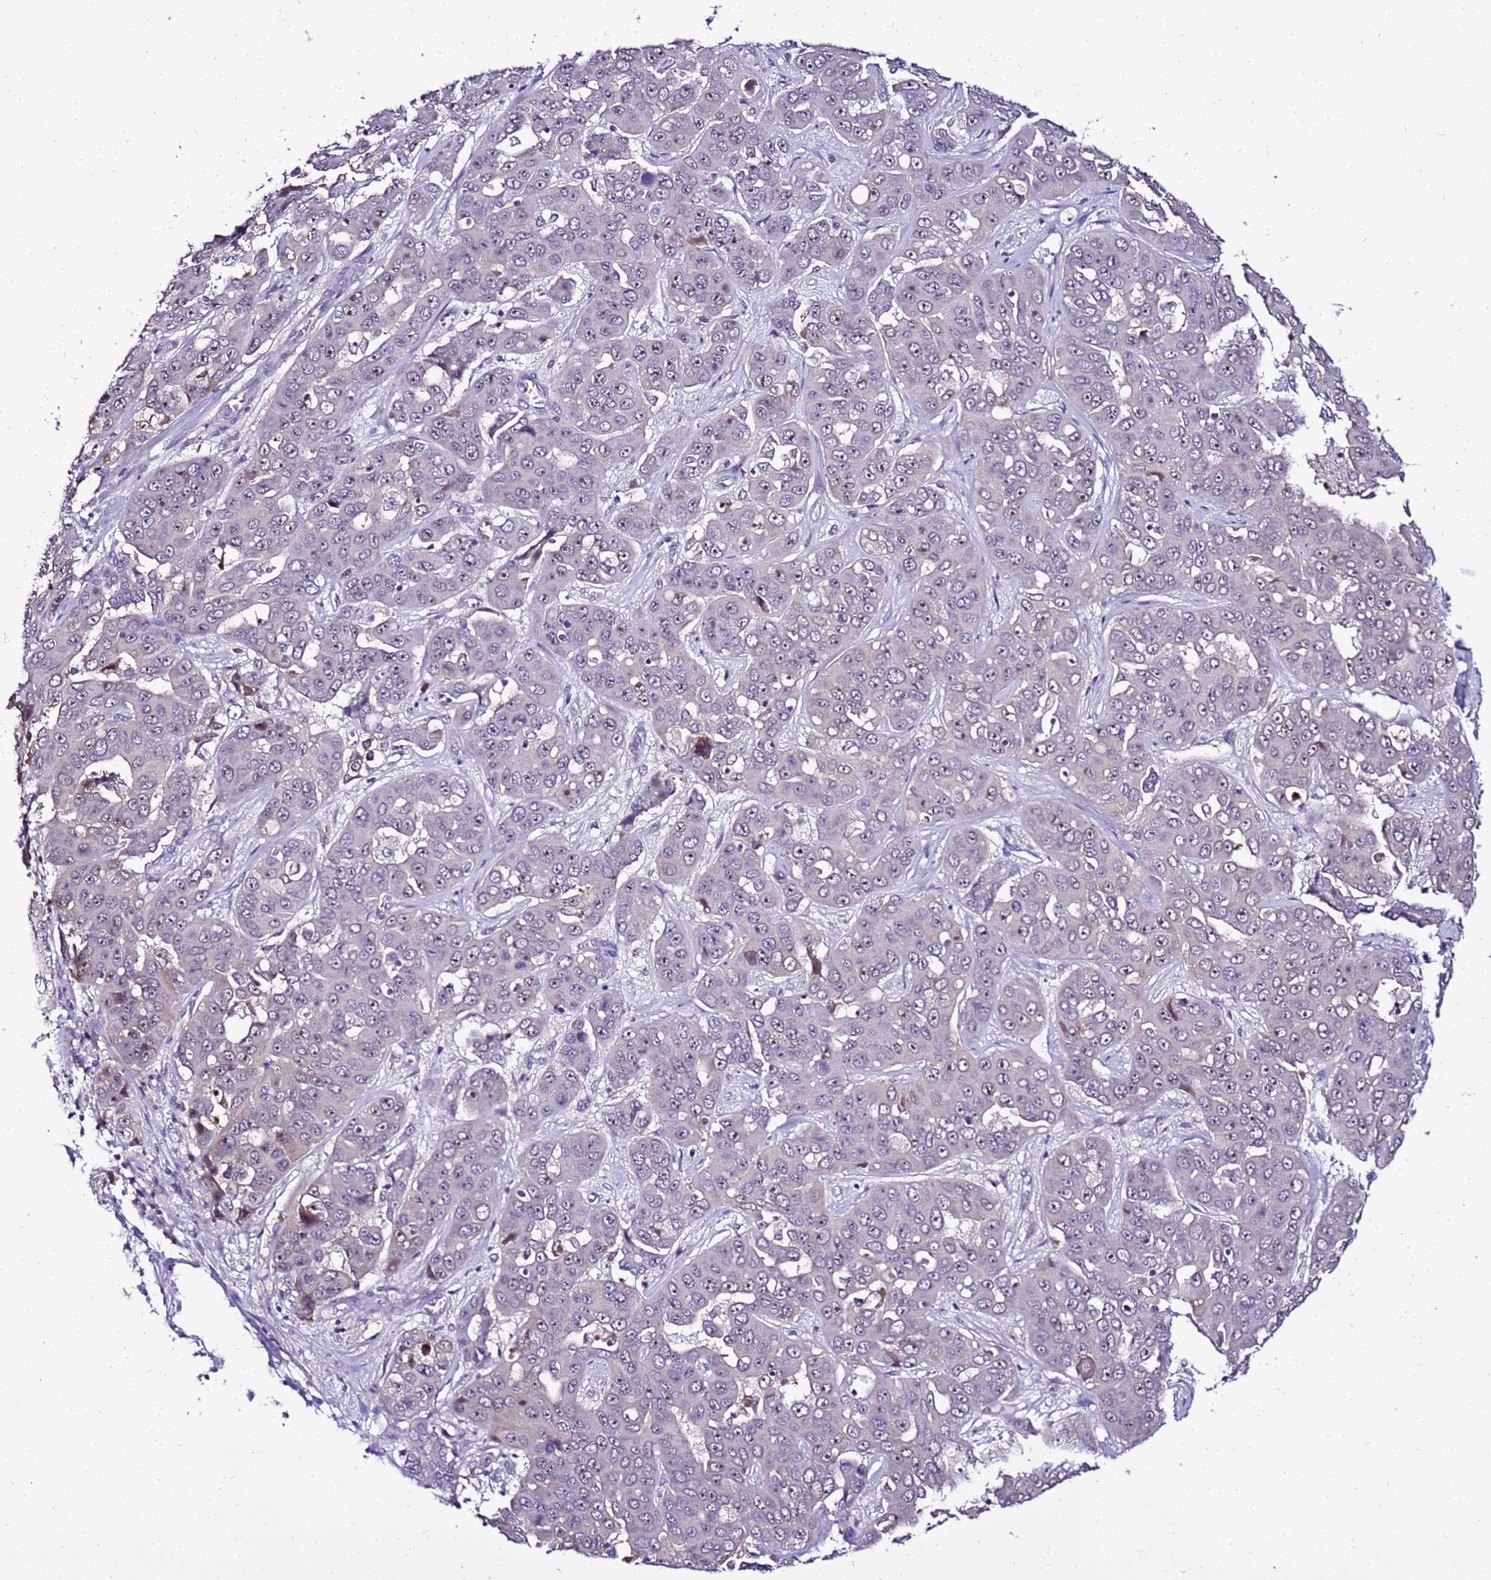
{"staining": {"intensity": "weak", "quantity": "25%-75%", "location": "nuclear"}, "tissue": "liver cancer", "cell_type": "Tumor cells", "image_type": "cancer", "snomed": [{"axis": "morphology", "description": "Cholangiocarcinoma"}, {"axis": "topography", "description": "Liver"}], "caption": "The immunohistochemical stain highlights weak nuclear expression in tumor cells of liver cancer tissue.", "gene": "C19orf47", "patient": {"sex": "female", "age": 52}}